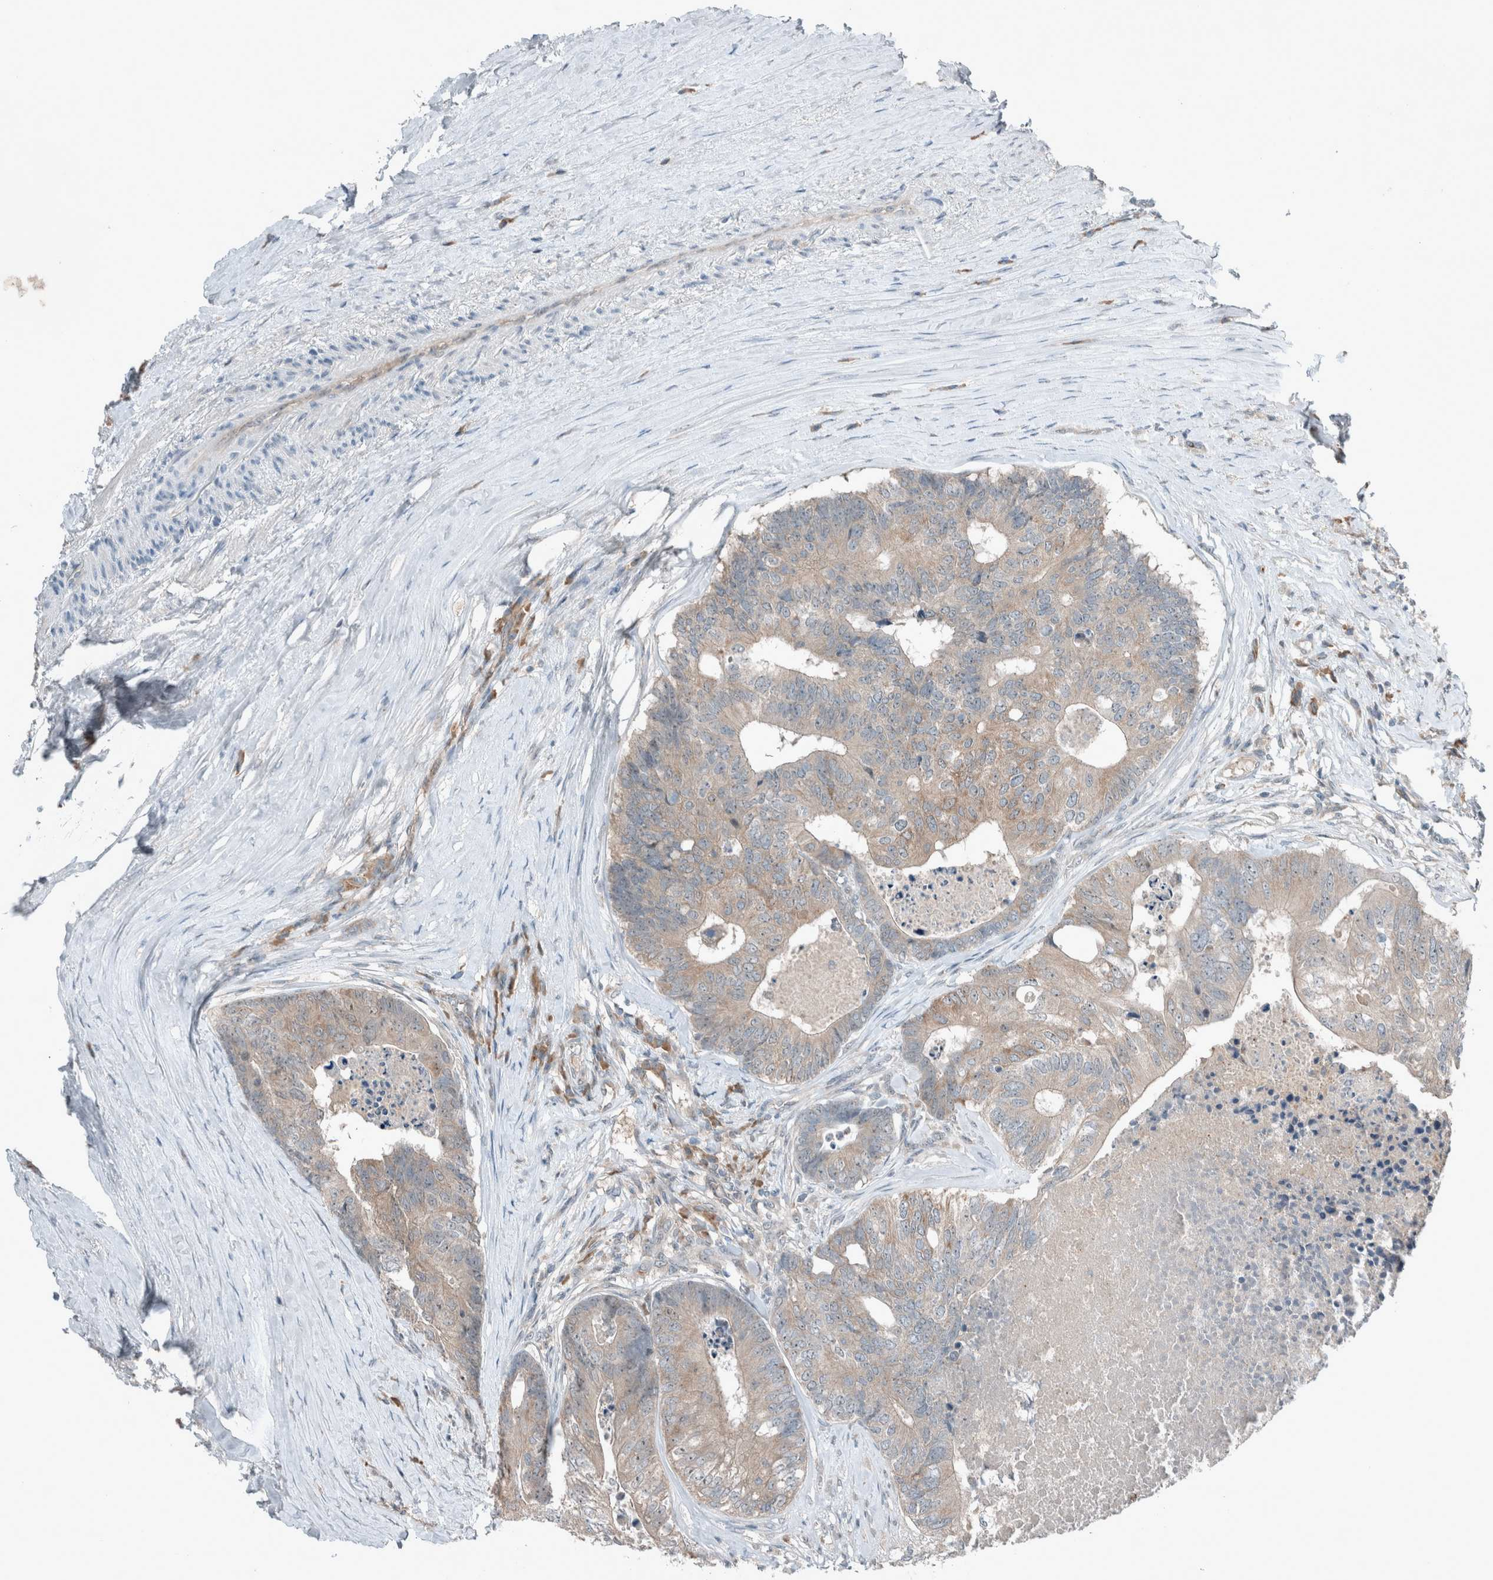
{"staining": {"intensity": "weak", "quantity": "<25%", "location": "cytoplasmic/membranous"}, "tissue": "colorectal cancer", "cell_type": "Tumor cells", "image_type": "cancer", "snomed": [{"axis": "morphology", "description": "Adenocarcinoma, NOS"}, {"axis": "topography", "description": "Colon"}], "caption": "The IHC histopathology image has no significant staining in tumor cells of colorectal cancer (adenocarcinoma) tissue.", "gene": "RALGDS", "patient": {"sex": "female", "age": 67}}